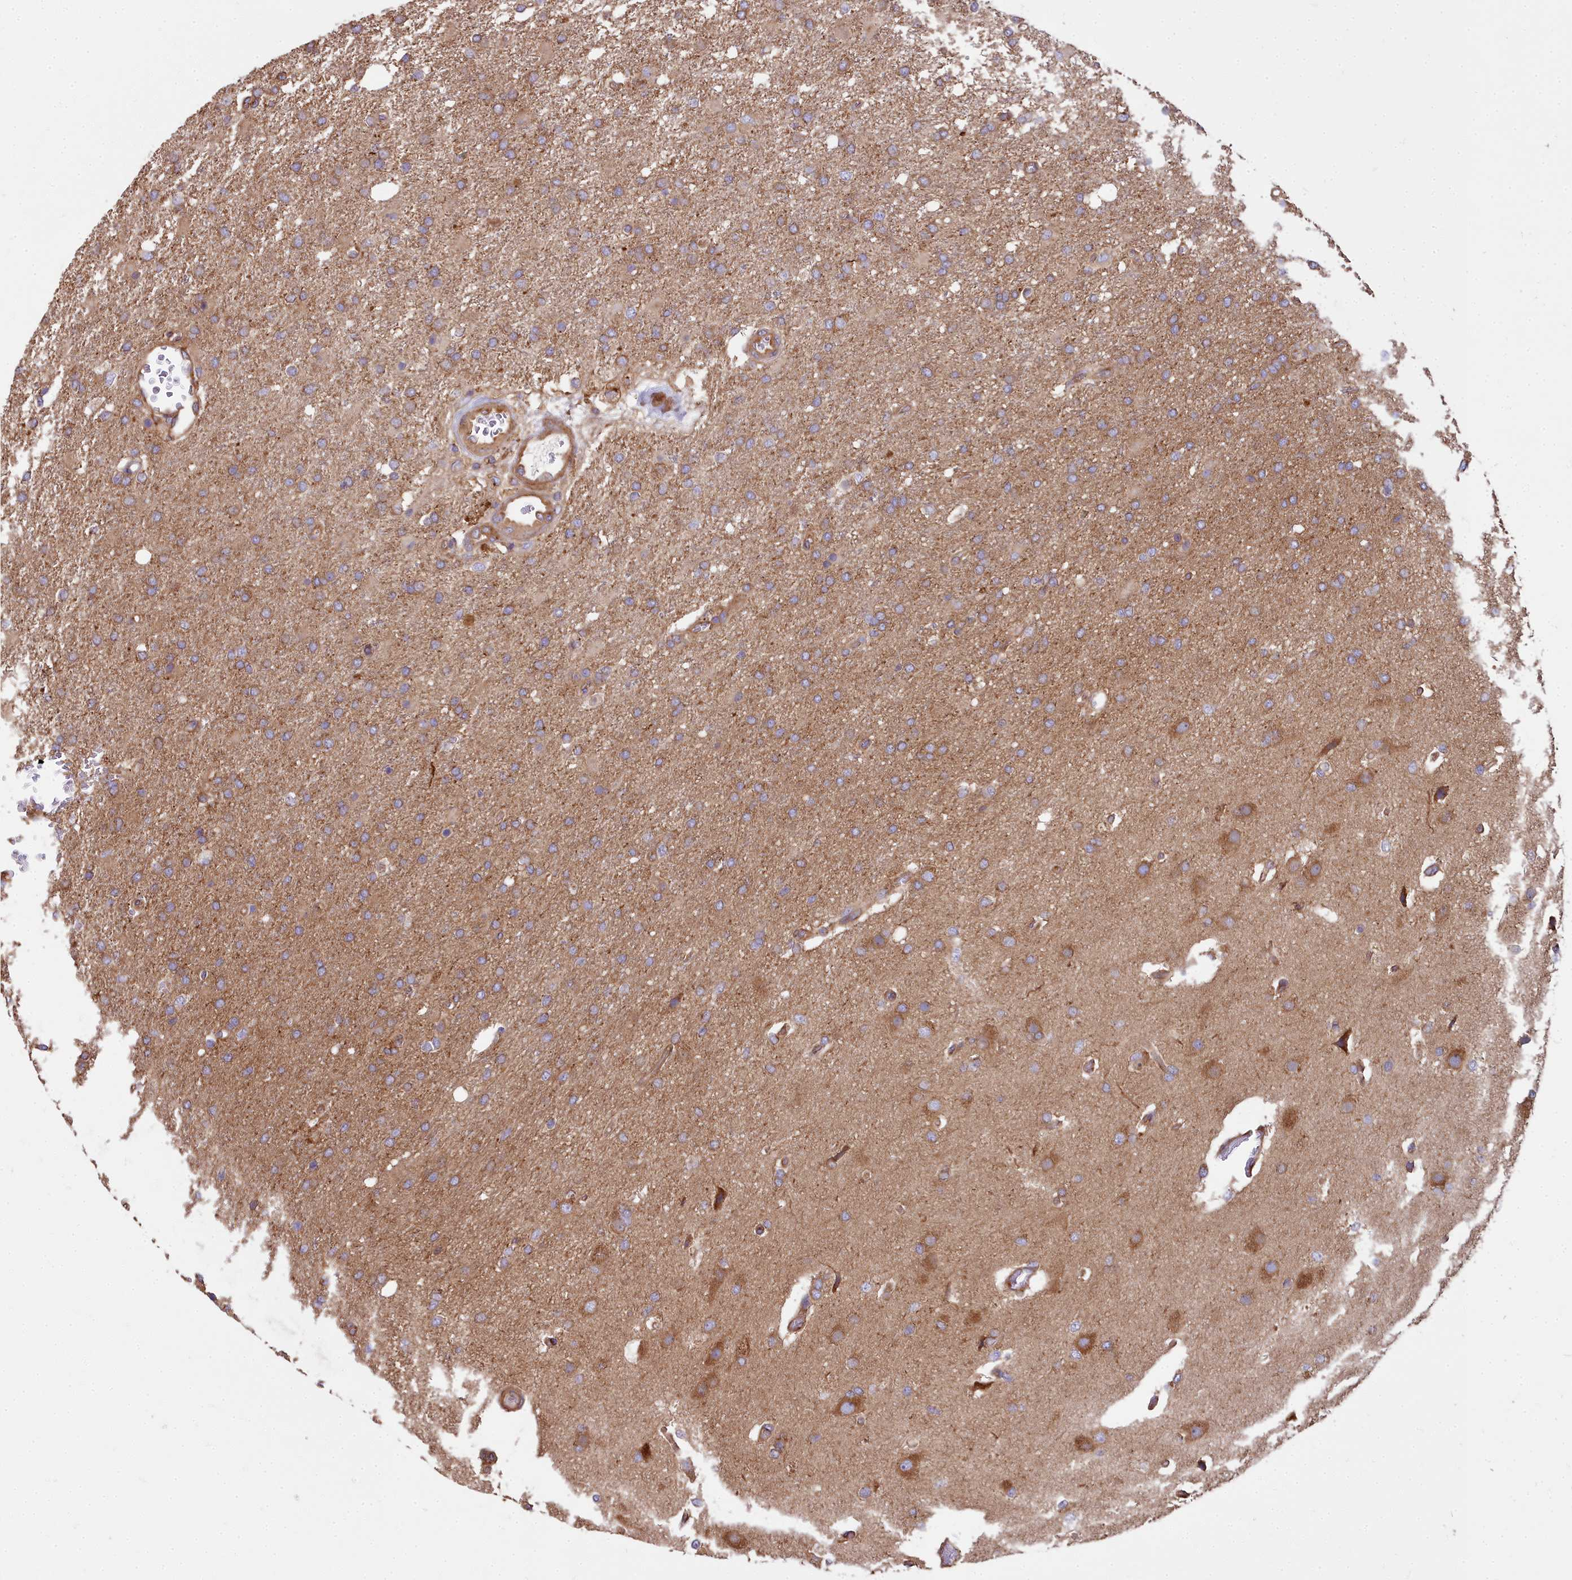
{"staining": {"intensity": "moderate", "quantity": "25%-75%", "location": "cytoplasmic/membranous"}, "tissue": "glioma", "cell_type": "Tumor cells", "image_type": "cancer", "snomed": [{"axis": "morphology", "description": "Glioma, malignant, High grade"}, {"axis": "topography", "description": "Brain"}], "caption": "DAB immunohistochemical staining of human glioma demonstrates moderate cytoplasmic/membranous protein staining in approximately 25%-75% of tumor cells. The protein is stained brown, and the nuclei are stained in blue (DAB IHC with brightfield microscopy, high magnification).", "gene": "DCTN3", "patient": {"sex": "female", "age": 74}}